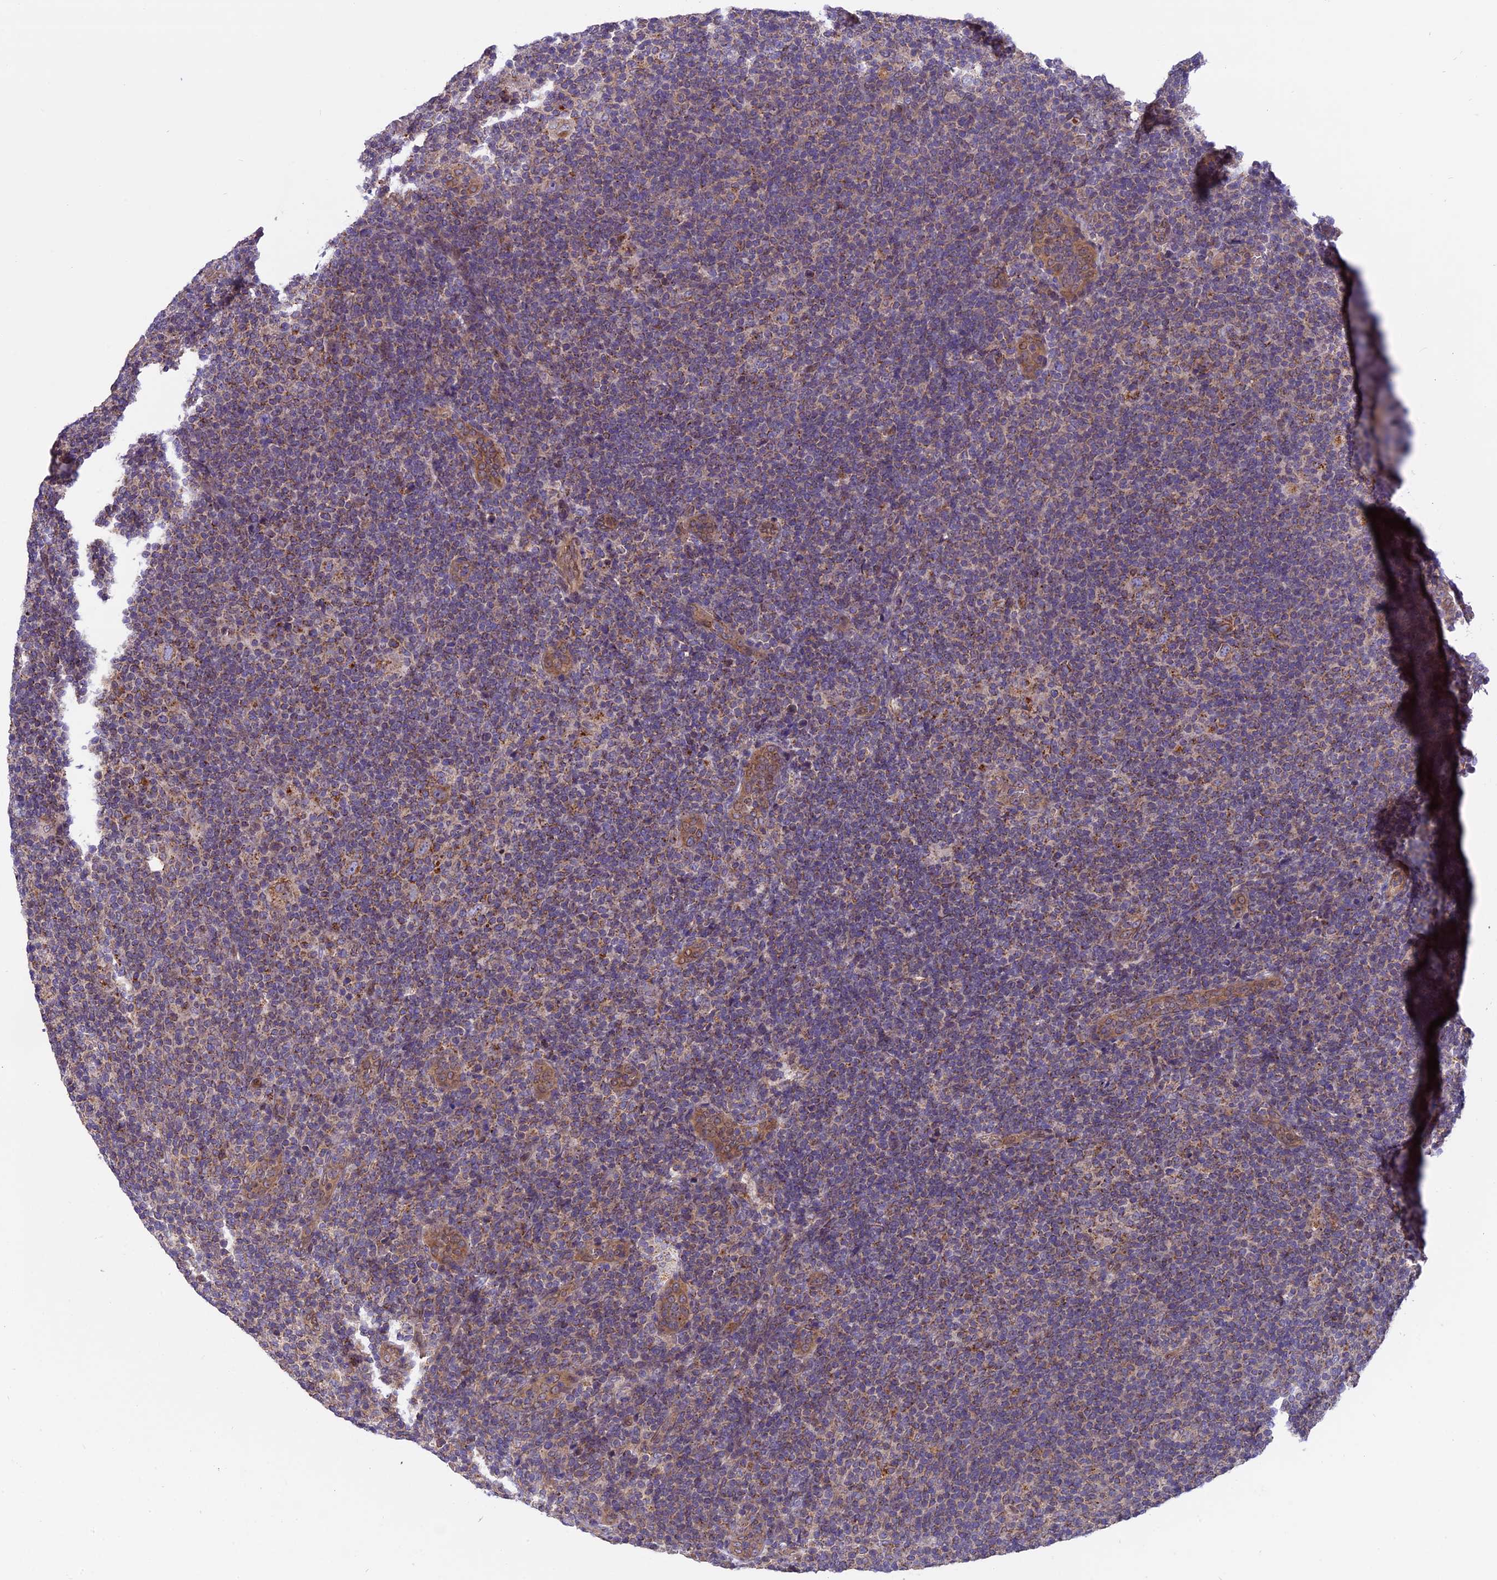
{"staining": {"intensity": "moderate", "quantity": "<25%", "location": "cytoplasmic/membranous"}, "tissue": "lymphoma", "cell_type": "Tumor cells", "image_type": "cancer", "snomed": [{"axis": "morphology", "description": "Hodgkin's disease, NOS"}, {"axis": "topography", "description": "Lymph node"}], "caption": "Brown immunohistochemical staining in human lymphoma shows moderate cytoplasmic/membranous staining in approximately <25% of tumor cells. The staining is performed using DAB (3,3'-diaminobenzidine) brown chromogen to label protein expression. The nuclei are counter-stained blue using hematoxylin.", "gene": "CHMP2A", "patient": {"sex": "female", "age": 57}}